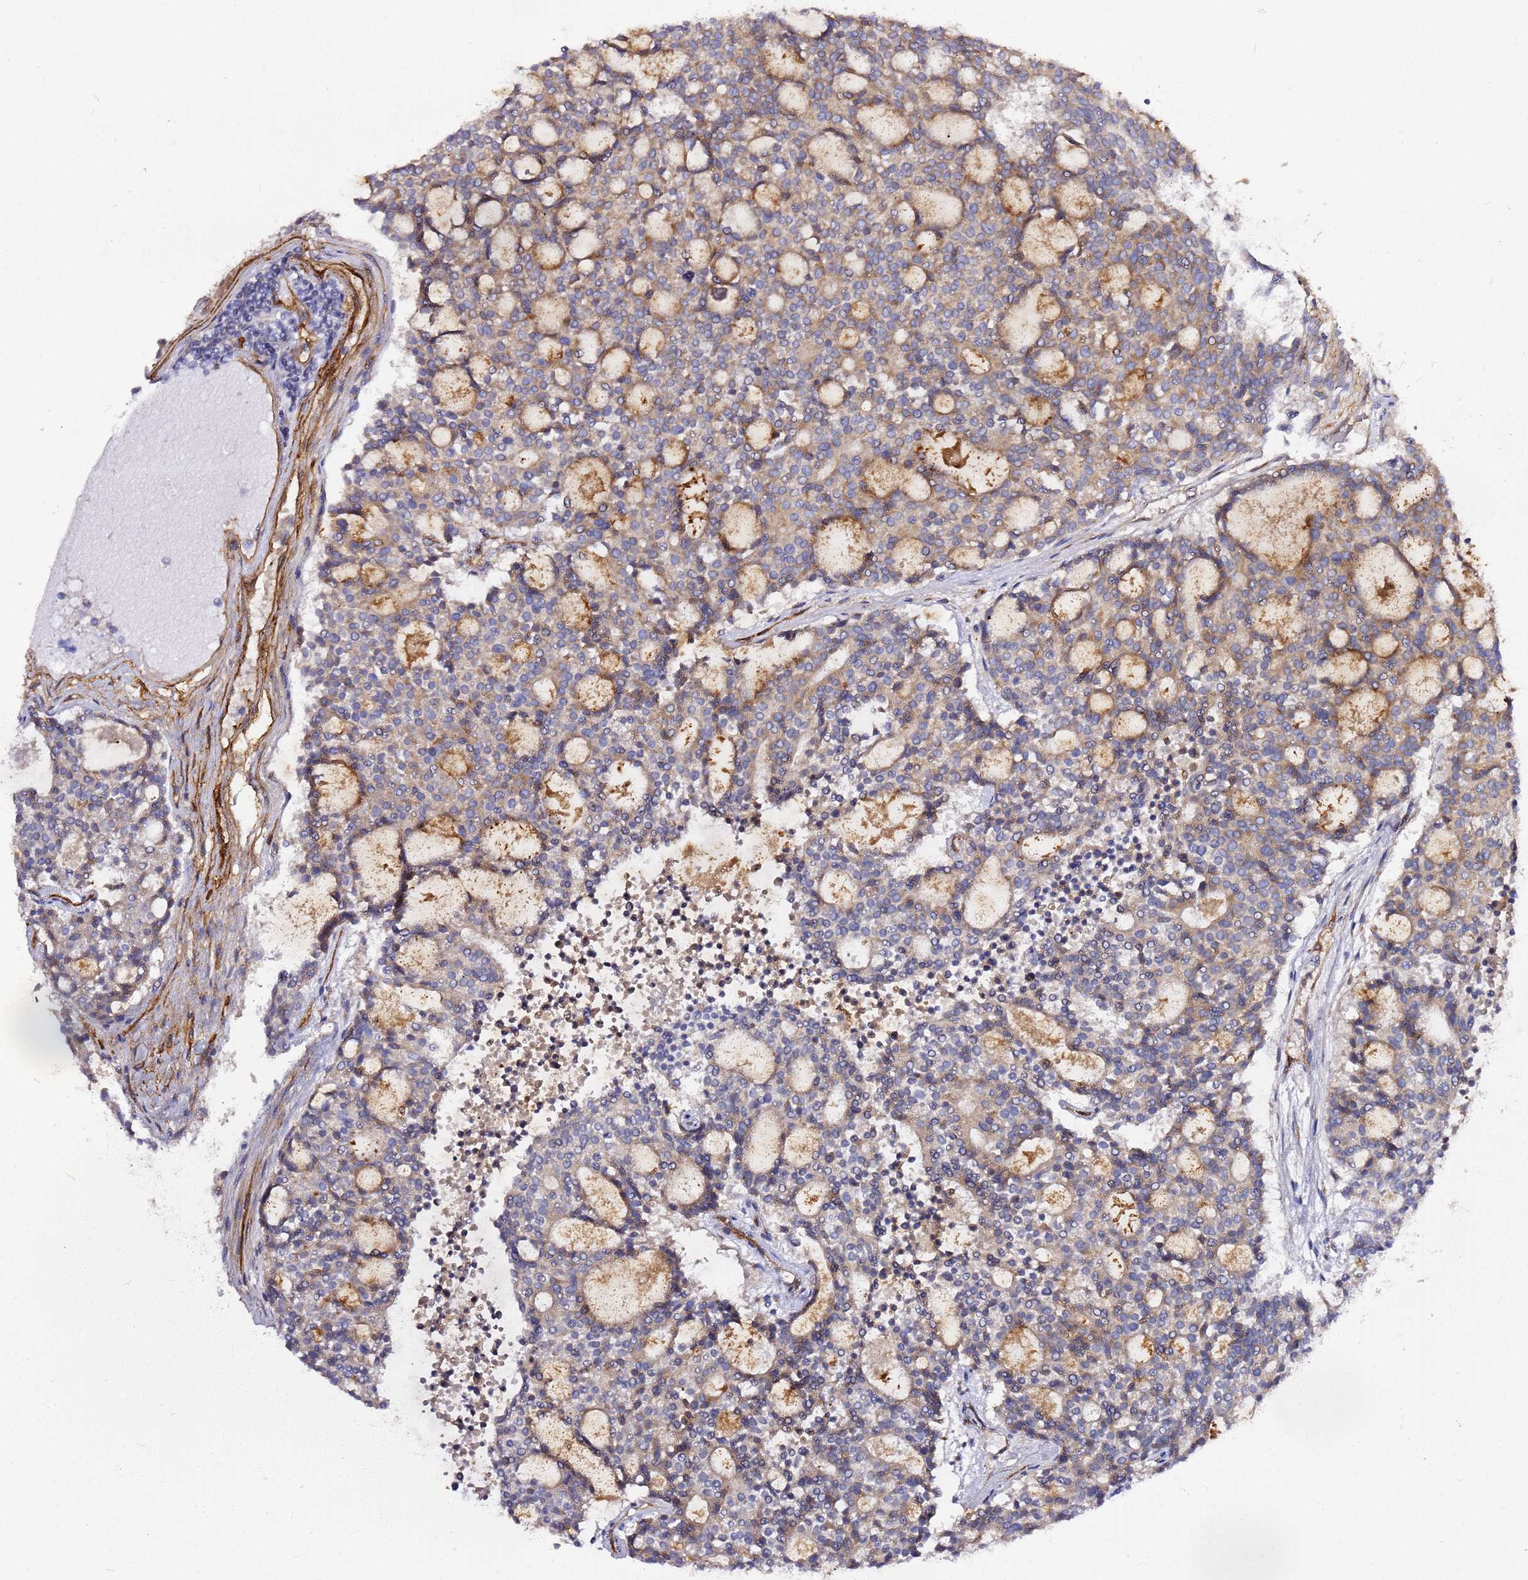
{"staining": {"intensity": "weak", "quantity": "<25%", "location": "cytoplasmic/membranous"}, "tissue": "carcinoid", "cell_type": "Tumor cells", "image_type": "cancer", "snomed": [{"axis": "morphology", "description": "Carcinoid, malignant, NOS"}, {"axis": "topography", "description": "Pancreas"}], "caption": "A micrograph of human carcinoid (malignant) is negative for staining in tumor cells.", "gene": "KIF7", "patient": {"sex": "female", "age": 54}}